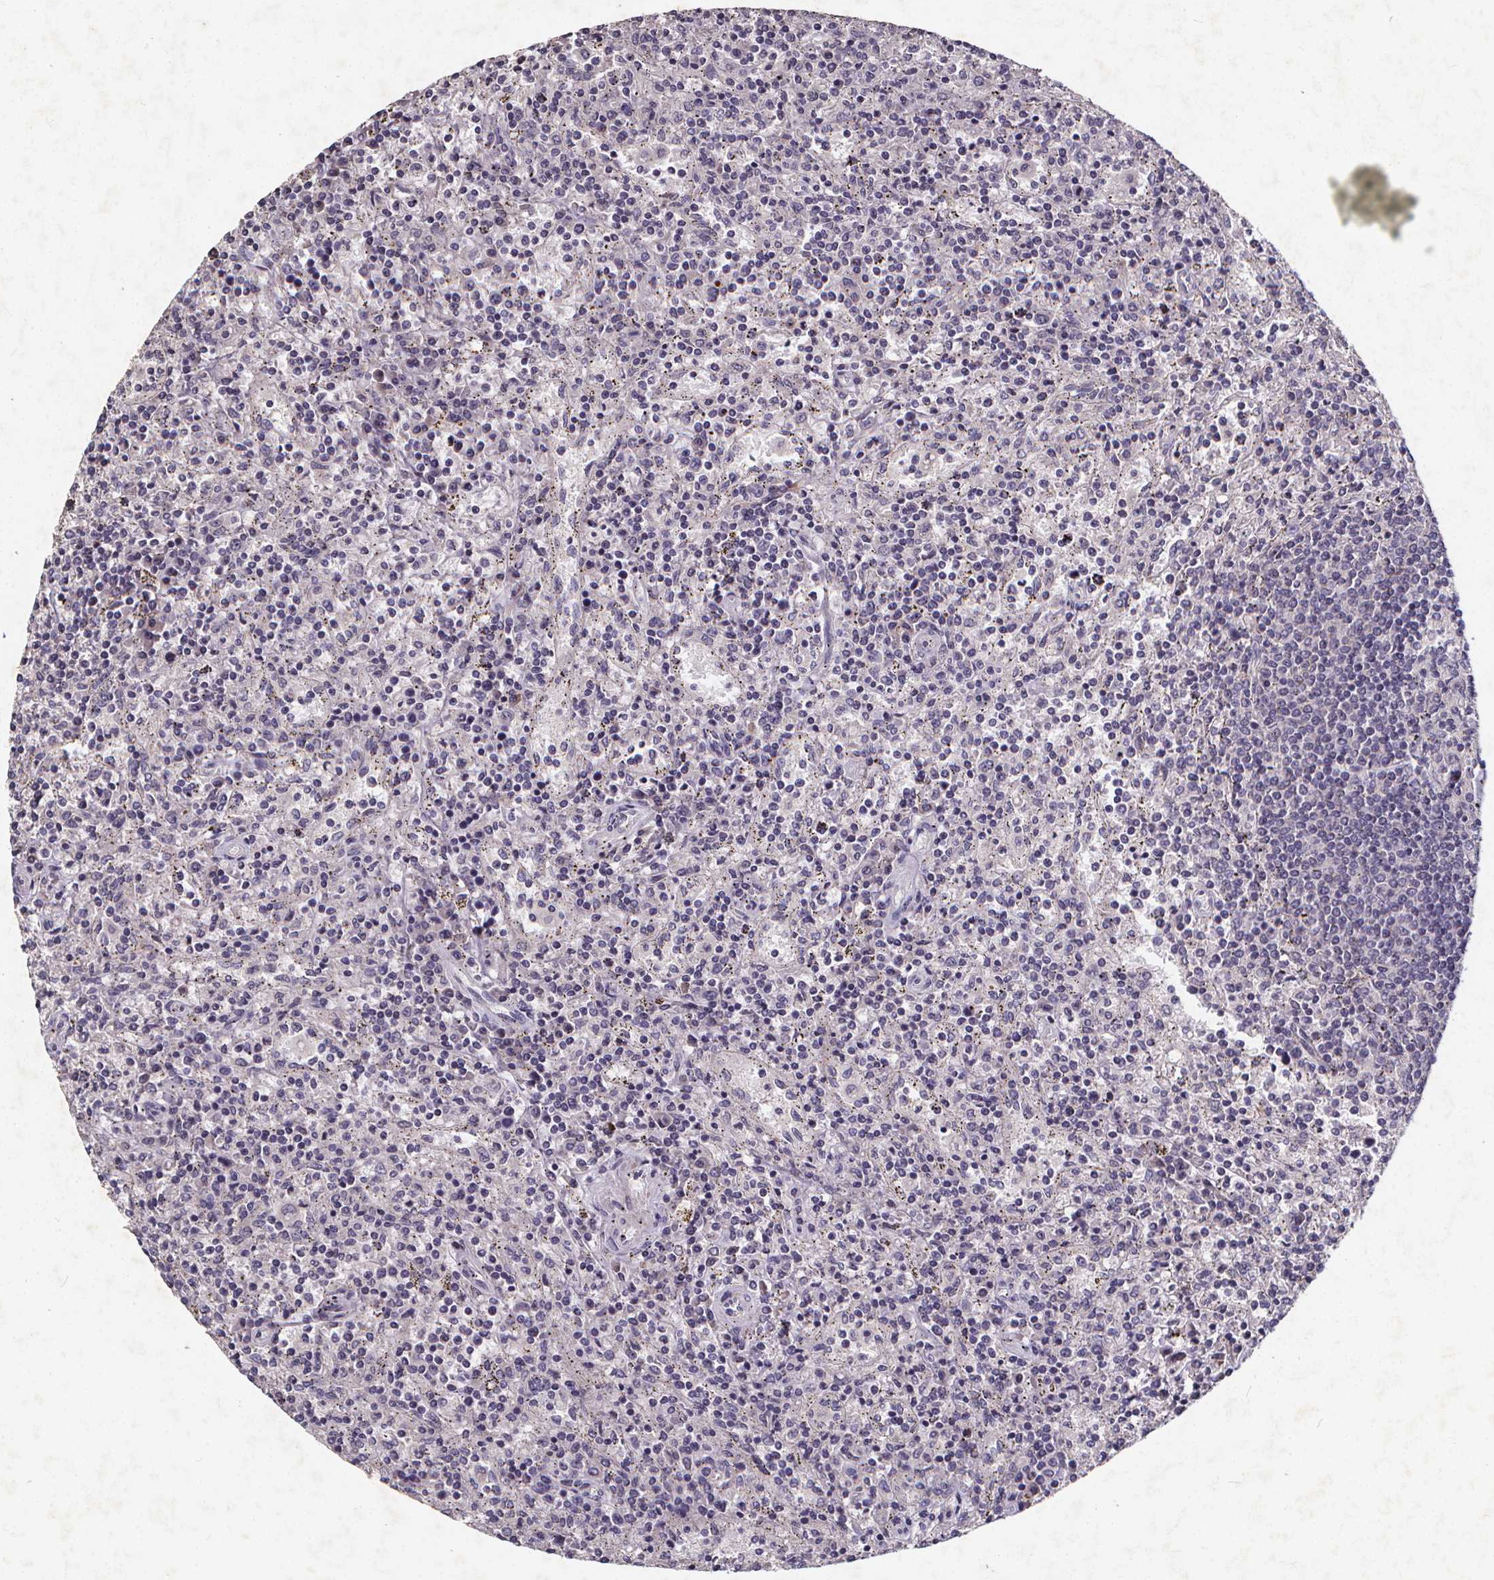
{"staining": {"intensity": "negative", "quantity": "none", "location": "none"}, "tissue": "lymphoma", "cell_type": "Tumor cells", "image_type": "cancer", "snomed": [{"axis": "morphology", "description": "Malignant lymphoma, non-Hodgkin's type, Low grade"}, {"axis": "topography", "description": "Spleen"}], "caption": "There is no significant expression in tumor cells of low-grade malignant lymphoma, non-Hodgkin's type.", "gene": "TSPAN14", "patient": {"sex": "male", "age": 62}}